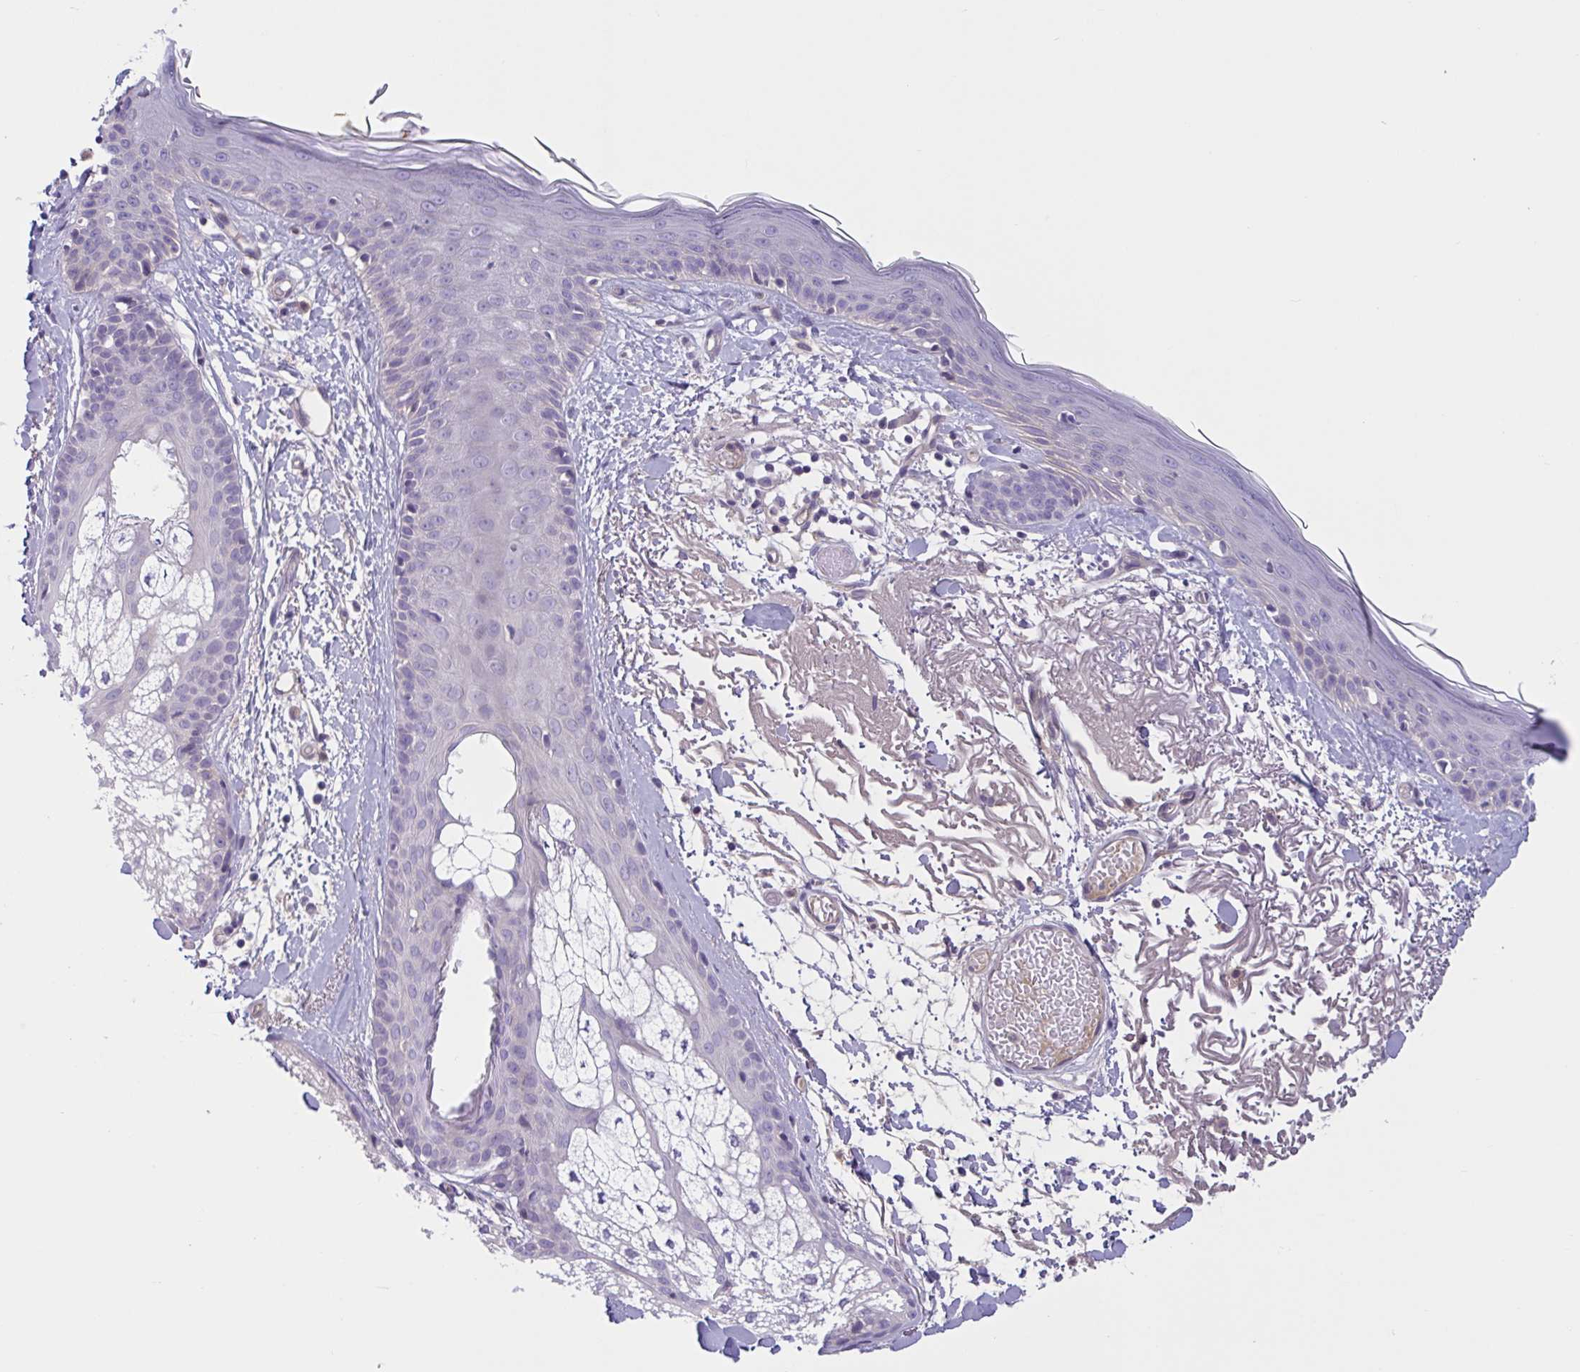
{"staining": {"intensity": "negative", "quantity": "none", "location": "none"}, "tissue": "skin", "cell_type": "Fibroblasts", "image_type": "normal", "snomed": [{"axis": "morphology", "description": "Normal tissue, NOS"}, {"axis": "topography", "description": "Skin"}], "caption": "This is a image of immunohistochemistry staining of unremarkable skin, which shows no staining in fibroblasts.", "gene": "TTC7B", "patient": {"sex": "male", "age": 79}}